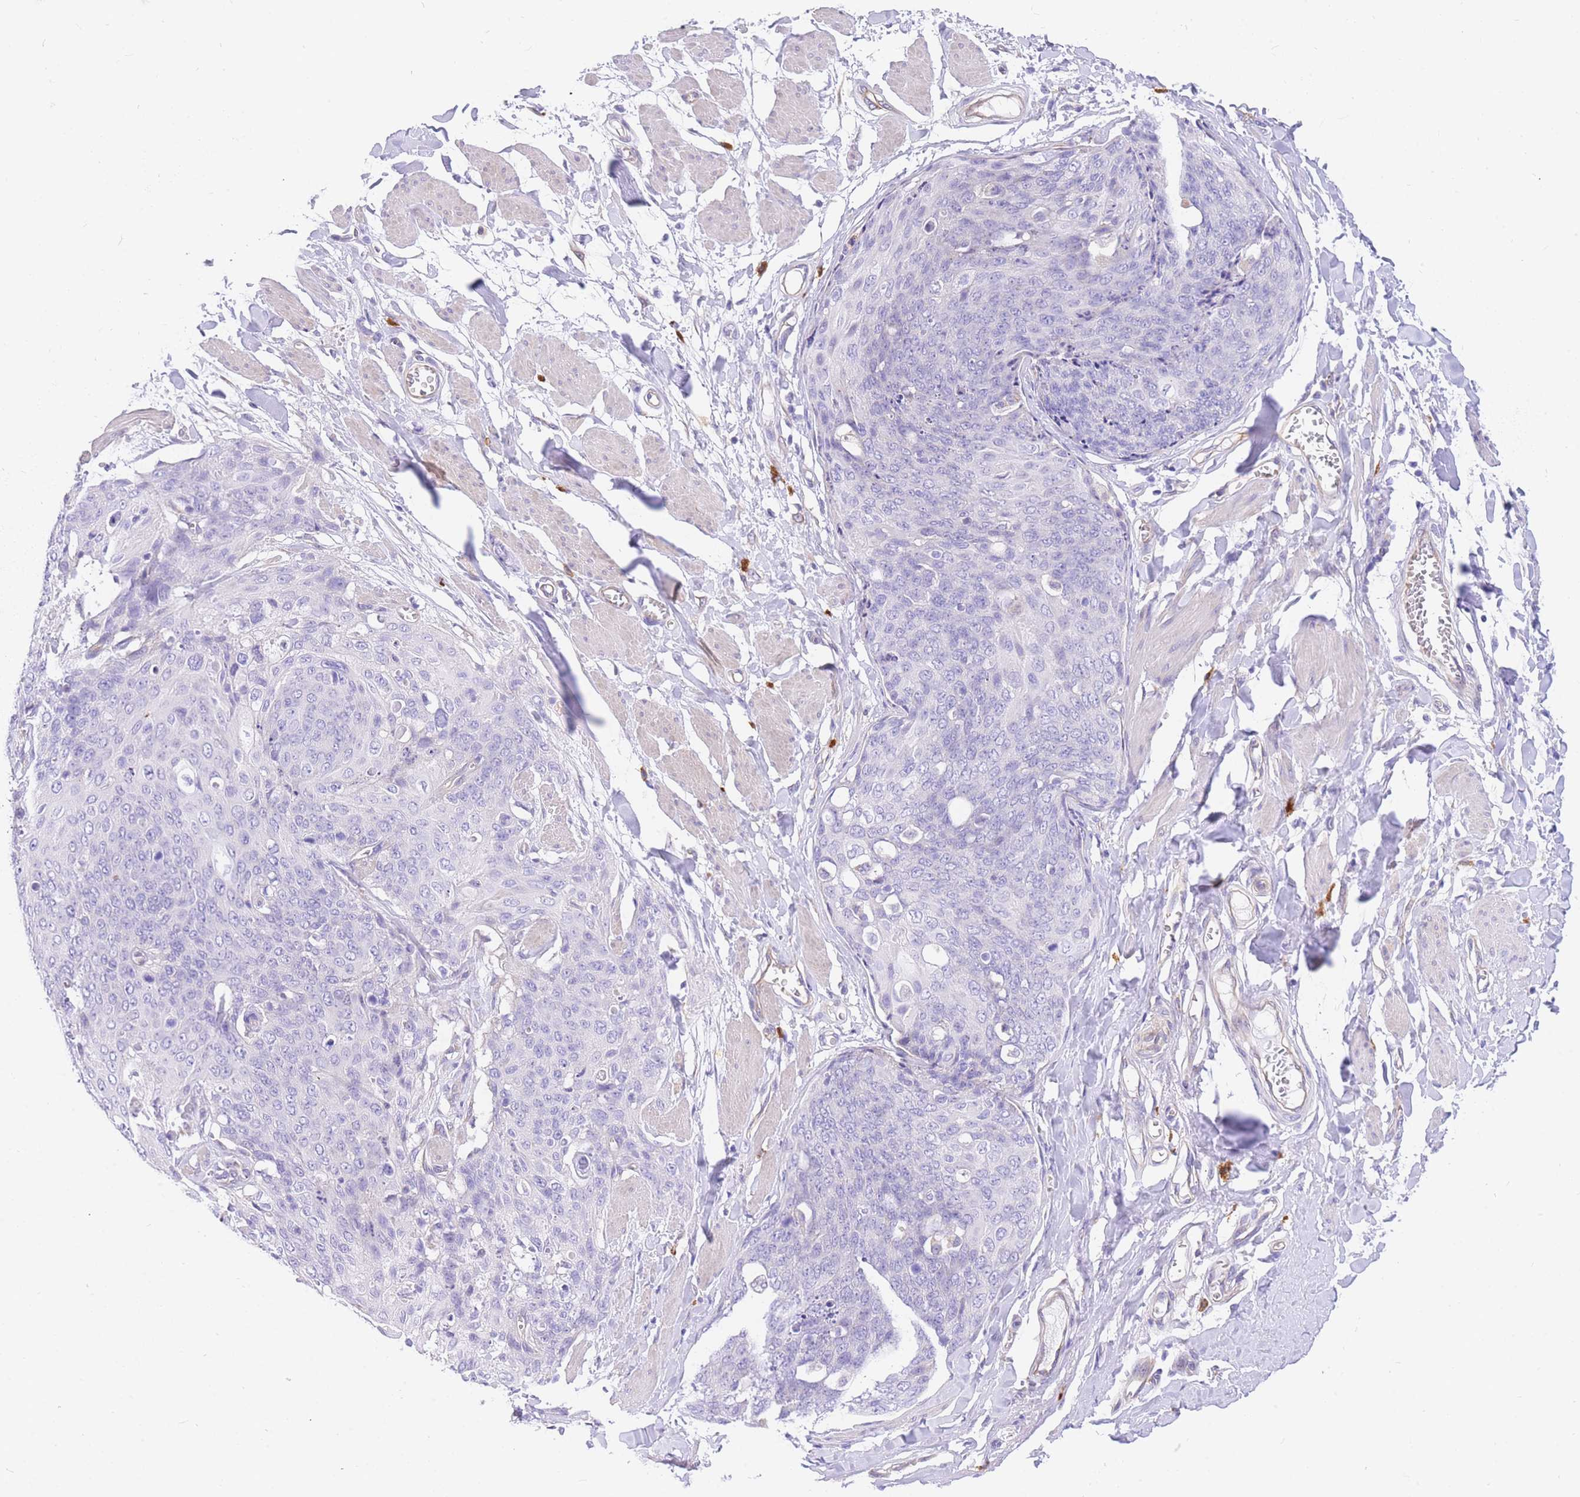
{"staining": {"intensity": "negative", "quantity": "none", "location": "none"}, "tissue": "skin cancer", "cell_type": "Tumor cells", "image_type": "cancer", "snomed": [{"axis": "morphology", "description": "Squamous cell carcinoma, NOS"}, {"axis": "topography", "description": "Skin"}, {"axis": "topography", "description": "Vulva"}], "caption": "This is a photomicrograph of immunohistochemistry (IHC) staining of squamous cell carcinoma (skin), which shows no positivity in tumor cells.", "gene": "SRSF12", "patient": {"sex": "female", "age": 85}}